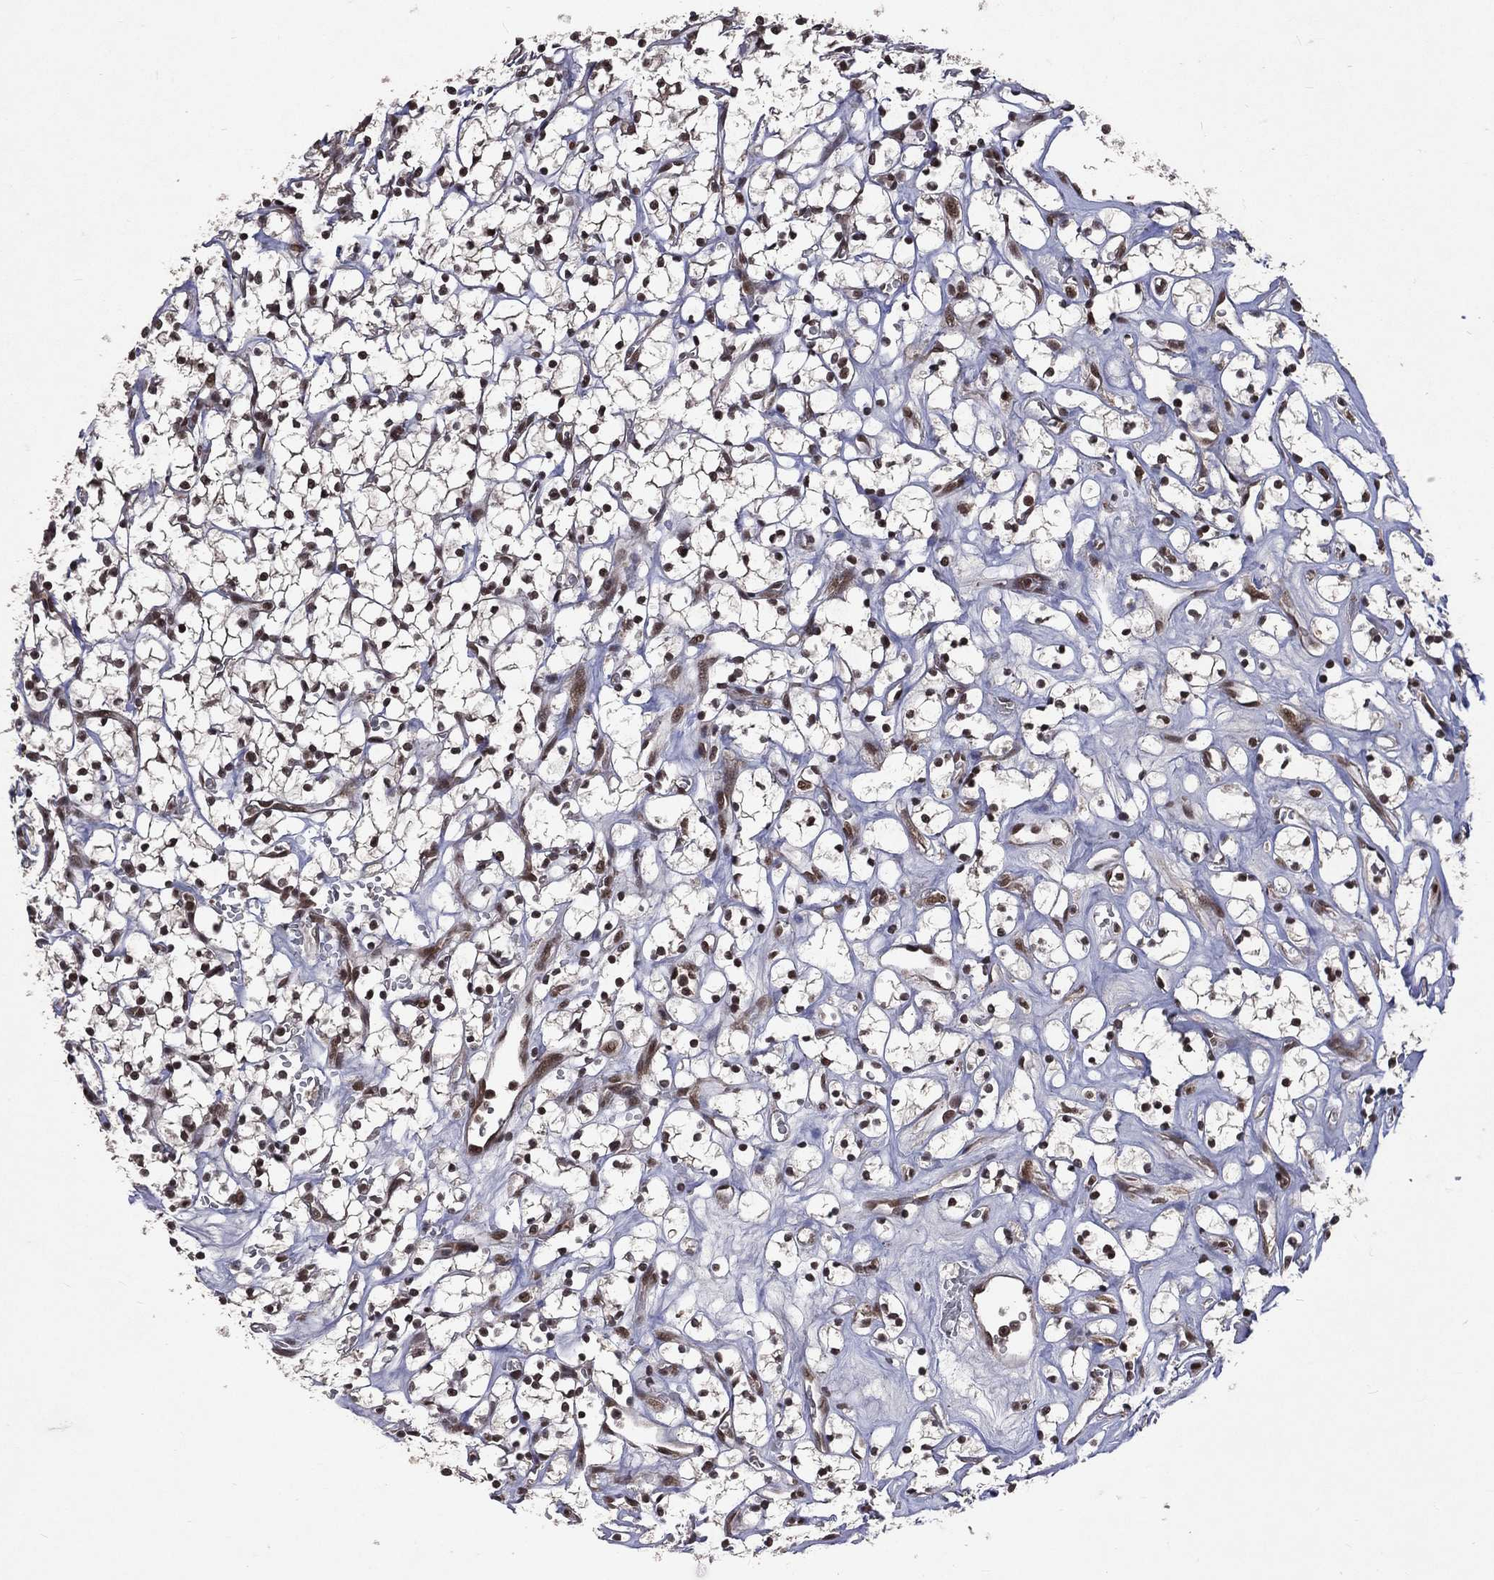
{"staining": {"intensity": "strong", "quantity": ">75%", "location": "nuclear"}, "tissue": "renal cancer", "cell_type": "Tumor cells", "image_type": "cancer", "snomed": [{"axis": "morphology", "description": "Adenocarcinoma, NOS"}, {"axis": "topography", "description": "Kidney"}], "caption": "A micrograph of adenocarcinoma (renal) stained for a protein exhibits strong nuclear brown staining in tumor cells. (Brightfield microscopy of DAB IHC at high magnification).", "gene": "DMAP1", "patient": {"sex": "female", "age": 64}}